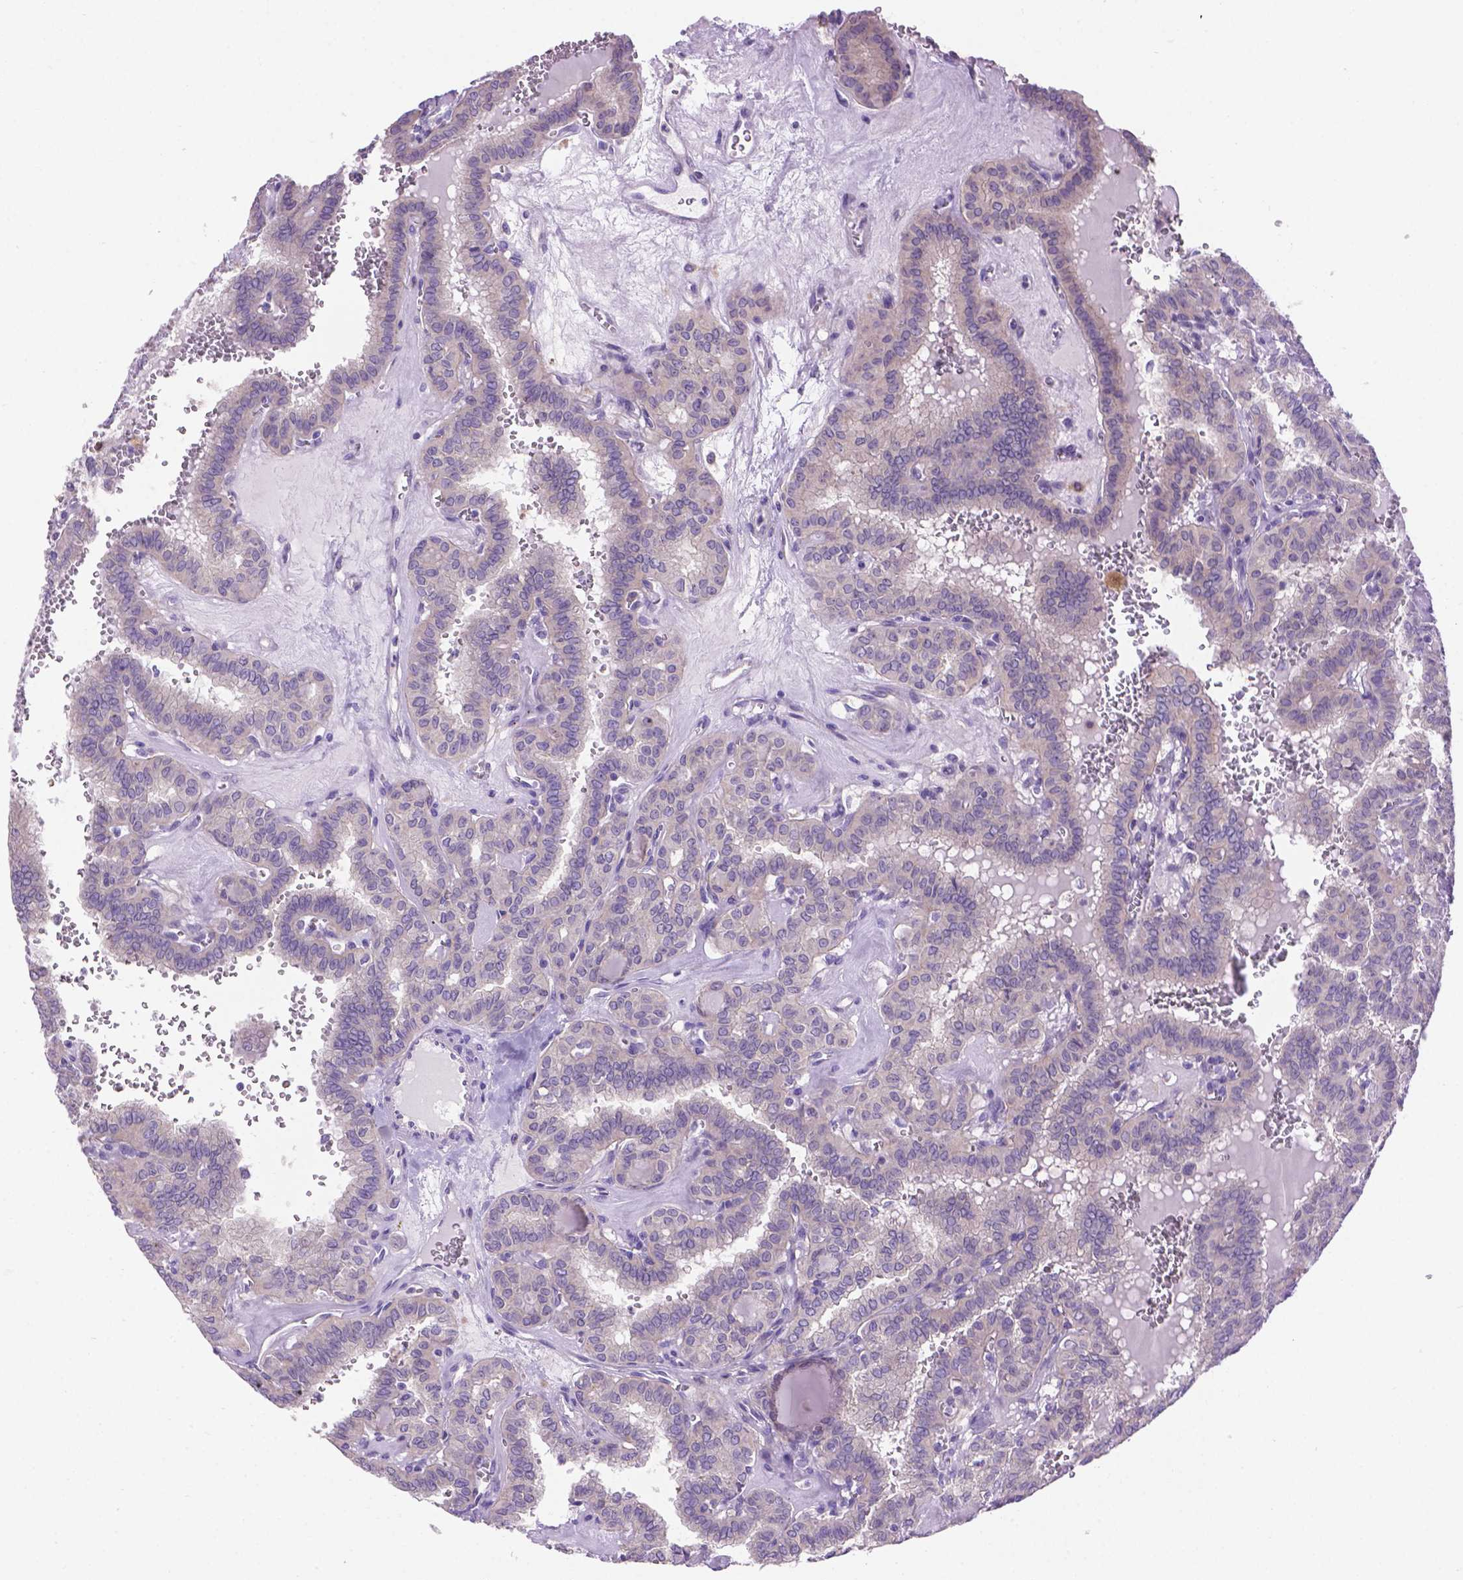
{"staining": {"intensity": "negative", "quantity": "none", "location": "none"}, "tissue": "thyroid cancer", "cell_type": "Tumor cells", "image_type": "cancer", "snomed": [{"axis": "morphology", "description": "Papillary adenocarcinoma, NOS"}, {"axis": "topography", "description": "Thyroid gland"}], "caption": "High power microscopy image of an immunohistochemistry (IHC) histopathology image of papillary adenocarcinoma (thyroid), revealing no significant staining in tumor cells.", "gene": "CDH7", "patient": {"sex": "female", "age": 41}}